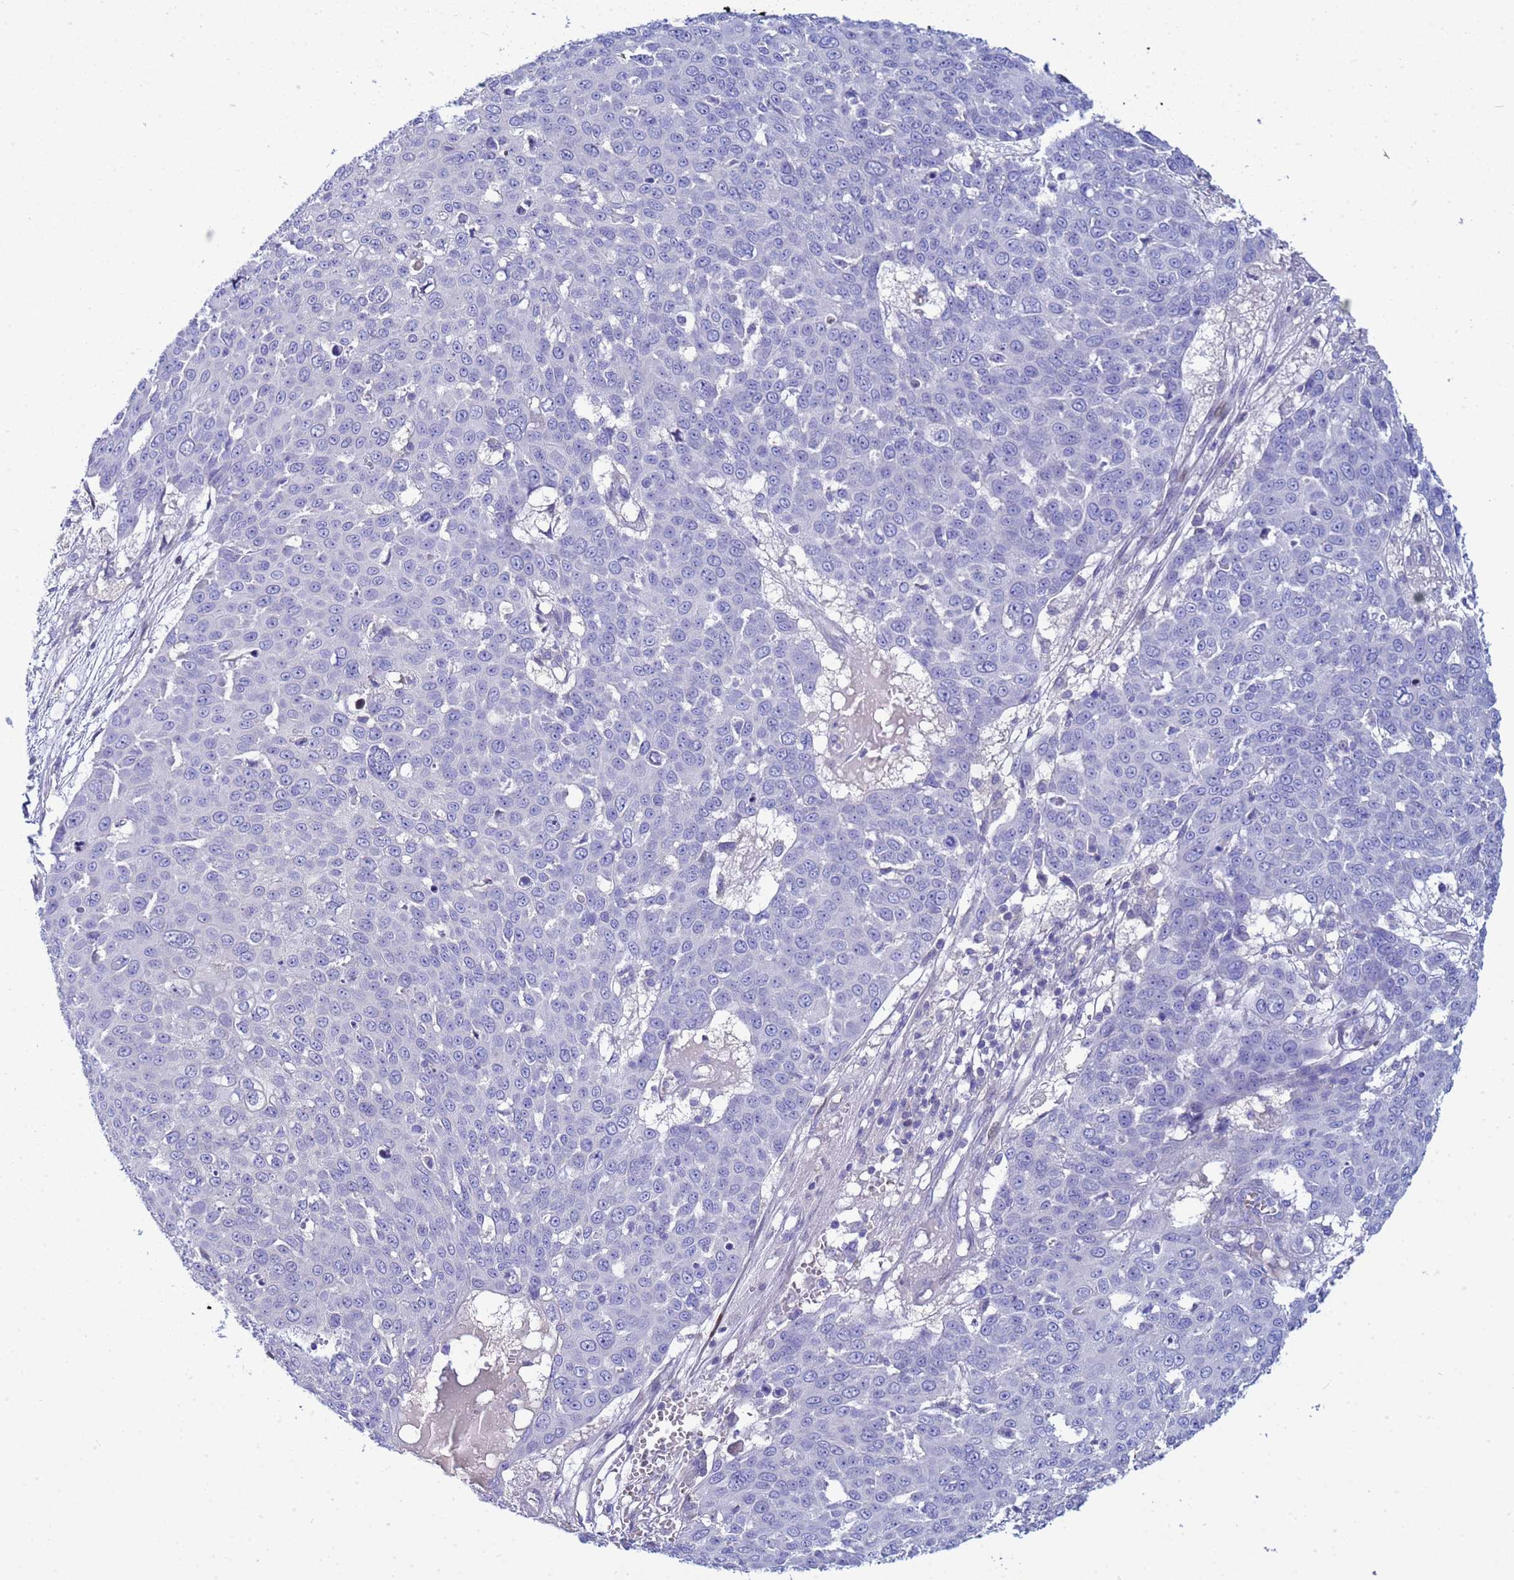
{"staining": {"intensity": "negative", "quantity": "none", "location": "none"}, "tissue": "skin cancer", "cell_type": "Tumor cells", "image_type": "cancer", "snomed": [{"axis": "morphology", "description": "Squamous cell carcinoma, NOS"}, {"axis": "topography", "description": "Skin"}], "caption": "A histopathology image of squamous cell carcinoma (skin) stained for a protein displays no brown staining in tumor cells. The staining was performed using DAB (3,3'-diaminobenzidine) to visualize the protein expression in brown, while the nuclei were stained in blue with hematoxylin (Magnification: 20x).", "gene": "PPP6R1", "patient": {"sex": "male", "age": 71}}